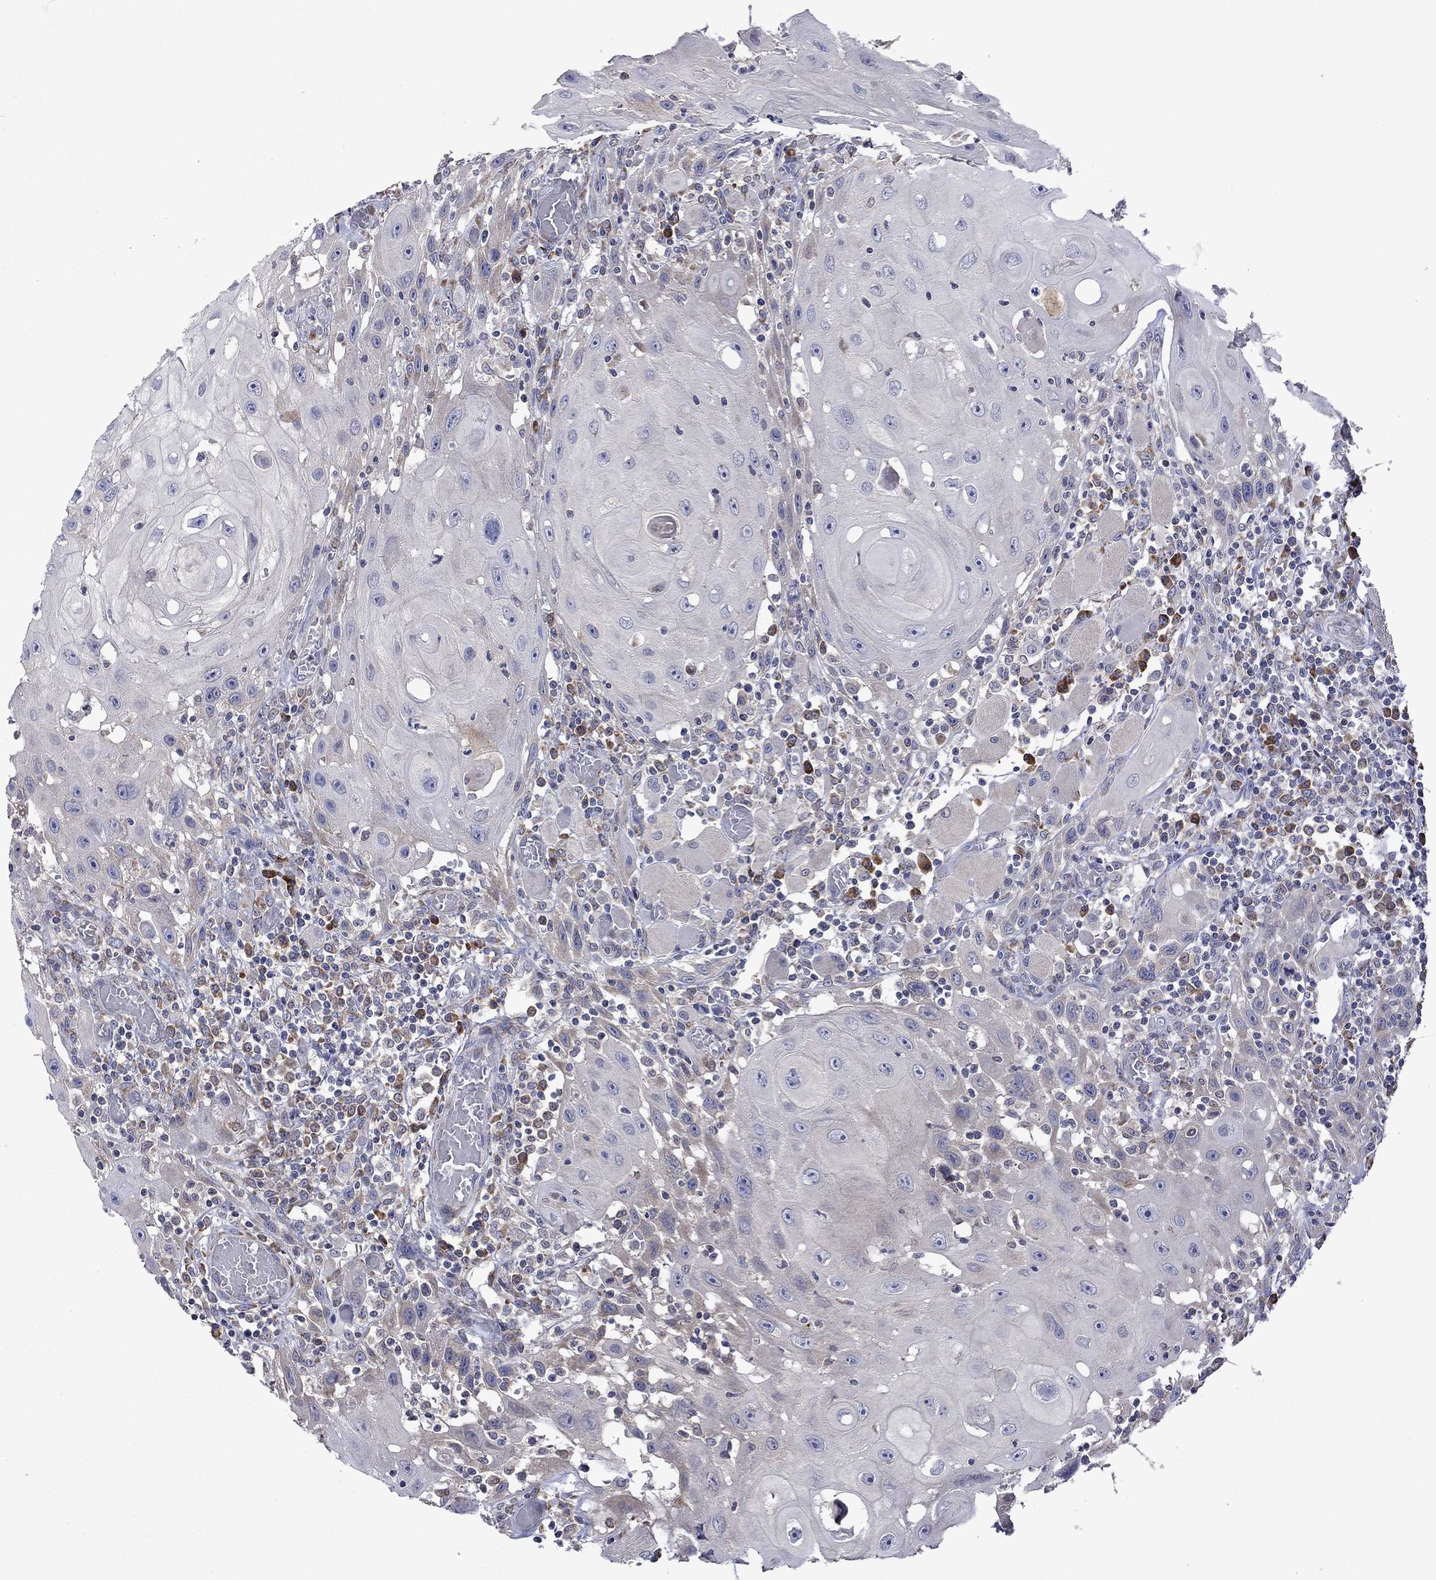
{"staining": {"intensity": "negative", "quantity": "none", "location": "none"}, "tissue": "head and neck cancer", "cell_type": "Tumor cells", "image_type": "cancer", "snomed": [{"axis": "morphology", "description": "Normal tissue, NOS"}, {"axis": "morphology", "description": "Squamous cell carcinoma, NOS"}, {"axis": "topography", "description": "Oral tissue"}, {"axis": "topography", "description": "Head-Neck"}], "caption": "Immunohistochemistry photomicrograph of neoplastic tissue: head and neck squamous cell carcinoma stained with DAB (3,3'-diaminobenzidine) reveals no significant protein expression in tumor cells. The staining was performed using DAB (3,3'-diaminobenzidine) to visualize the protein expression in brown, while the nuclei were stained in blue with hematoxylin (Magnification: 20x).", "gene": "TMEM97", "patient": {"sex": "male", "age": 71}}